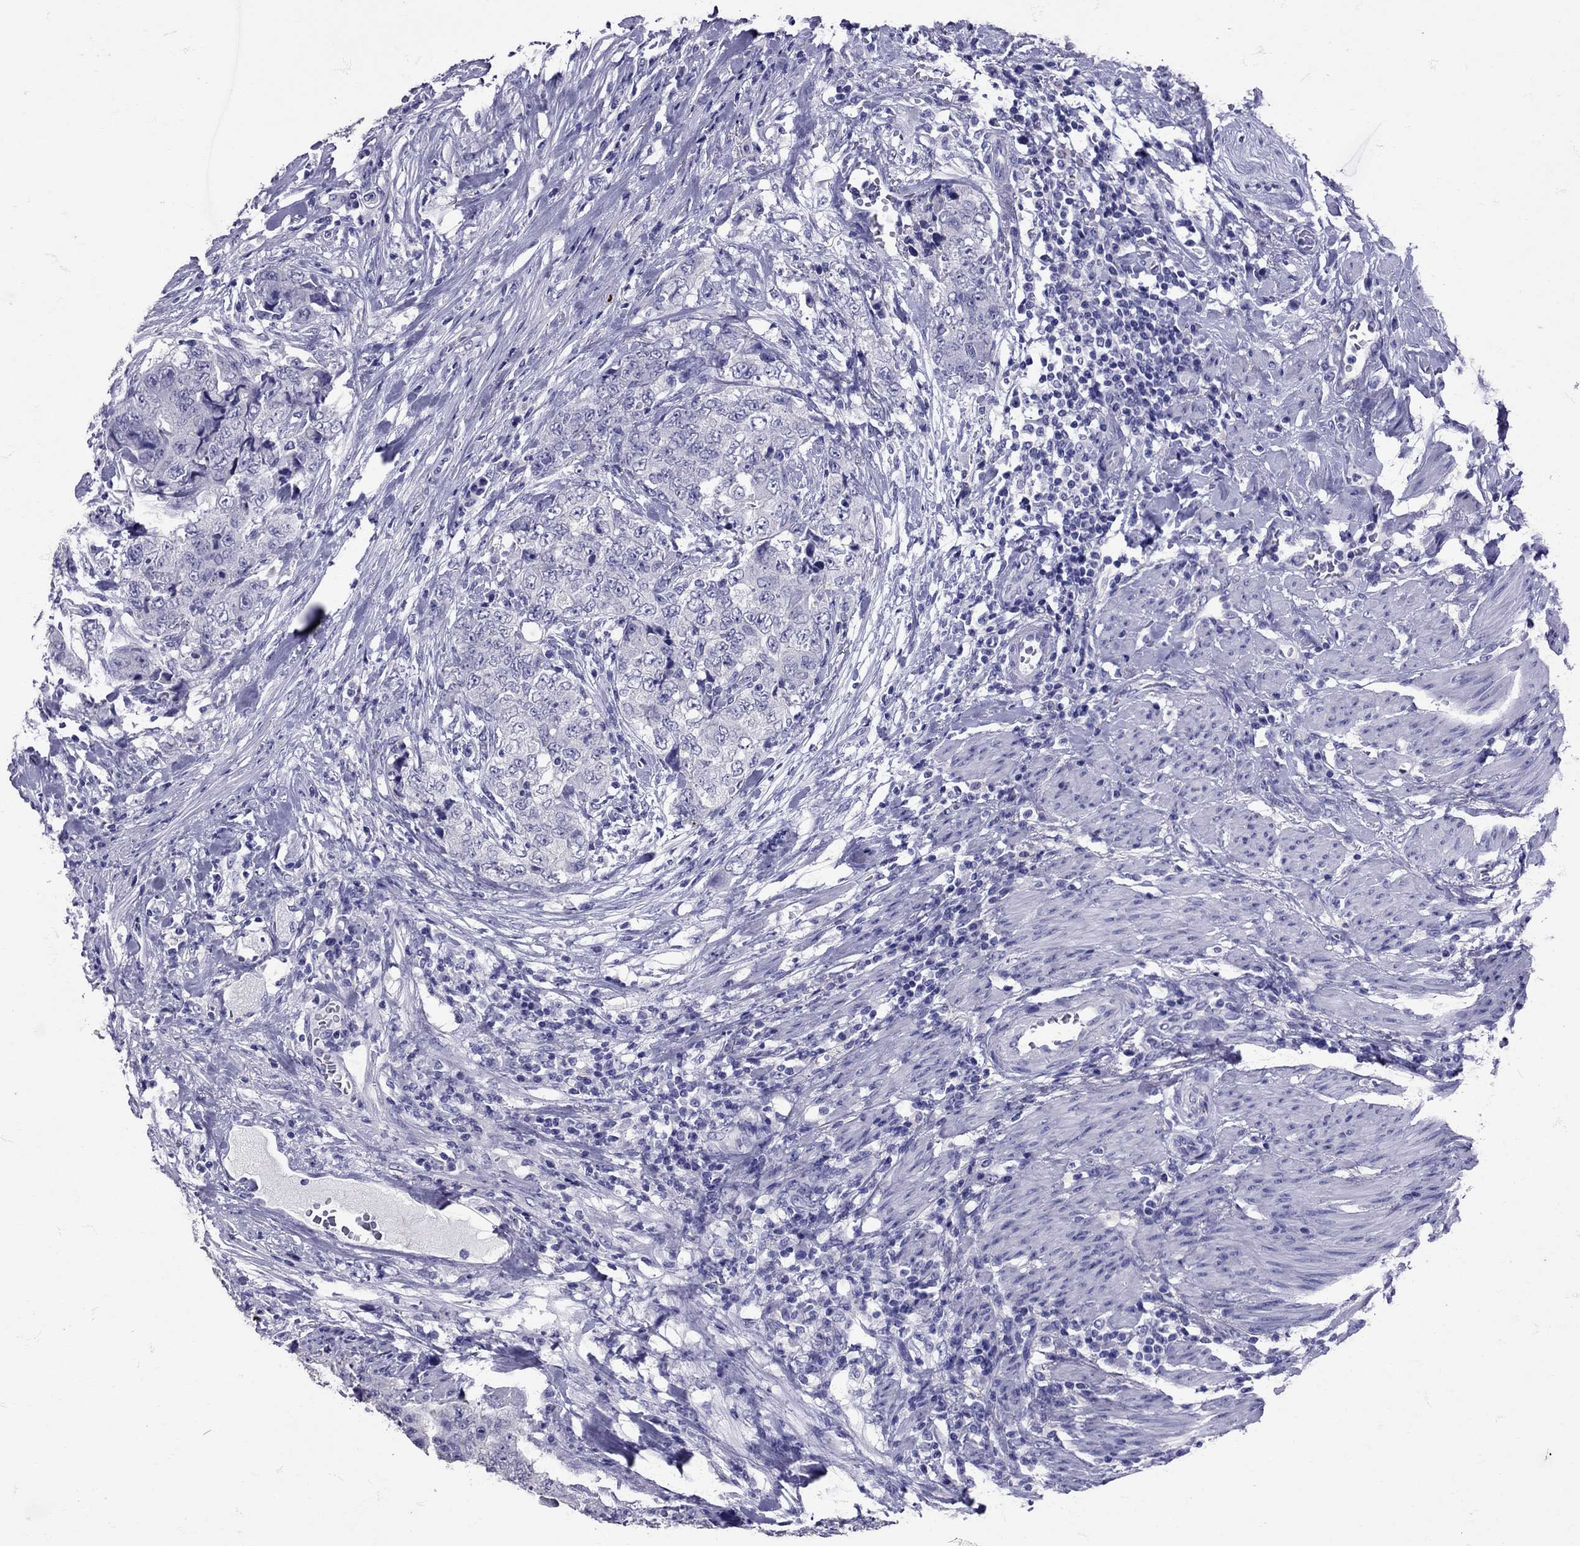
{"staining": {"intensity": "negative", "quantity": "none", "location": "none"}, "tissue": "urothelial cancer", "cell_type": "Tumor cells", "image_type": "cancer", "snomed": [{"axis": "morphology", "description": "Urothelial carcinoma, High grade"}, {"axis": "topography", "description": "Urinary bladder"}], "caption": "This is a micrograph of immunohistochemistry (IHC) staining of urothelial cancer, which shows no staining in tumor cells. (Brightfield microscopy of DAB IHC at high magnification).", "gene": "AVP", "patient": {"sex": "female", "age": 78}}